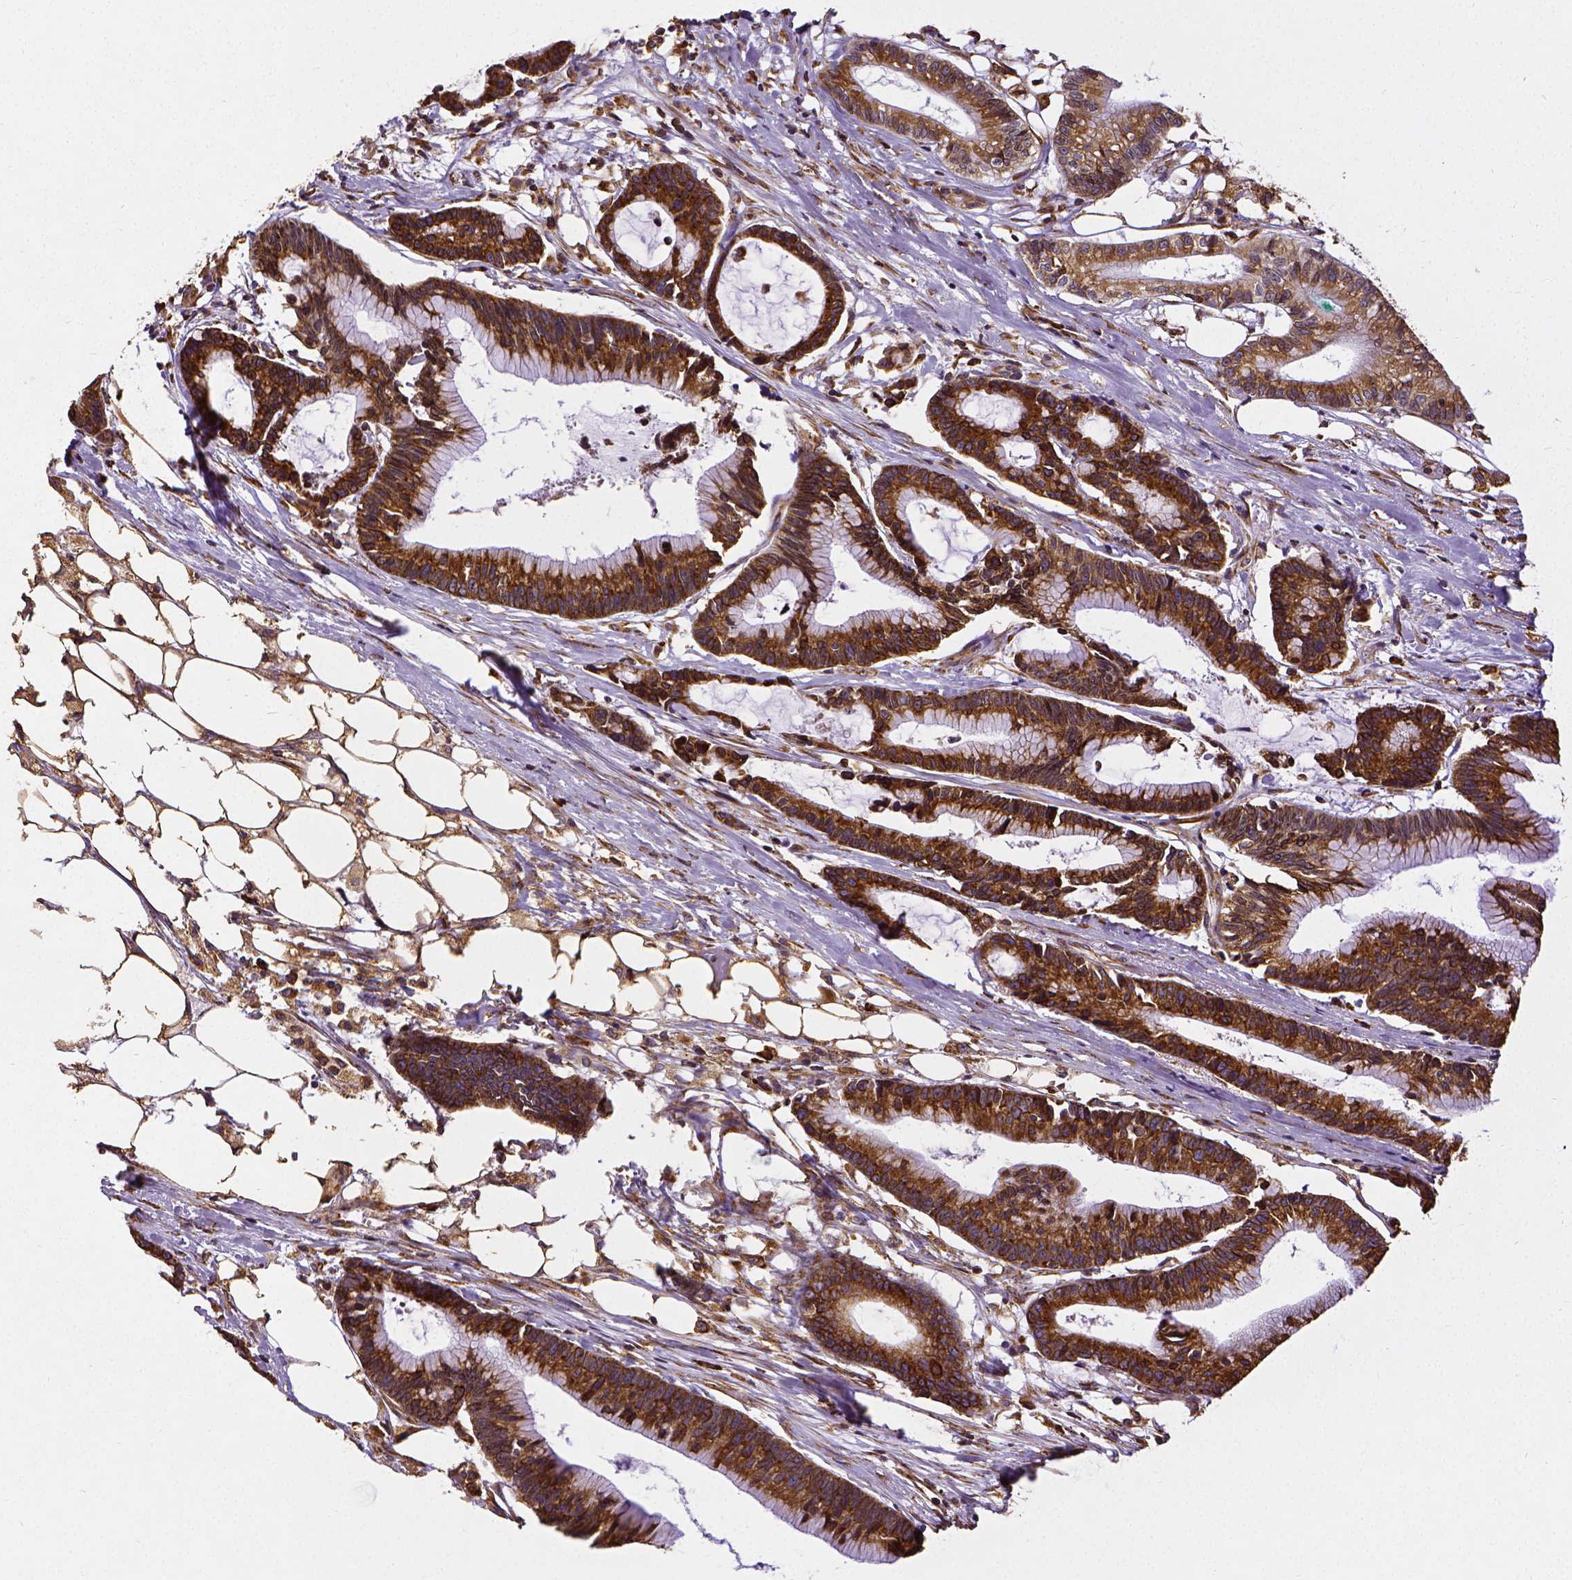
{"staining": {"intensity": "strong", "quantity": ">75%", "location": "cytoplasmic/membranous"}, "tissue": "colorectal cancer", "cell_type": "Tumor cells", "image_type": "cancer", "snomed": [{"axis": "morphology", "description": "Adenocarcinoma, NOS"}, {"axis": "topography", "description": "Colon"}], "caption": "Immunohistochemical staining of human adenocarcinoma (colorectal) shows strong cytoplasmic/membranous protein positivity in about >75% of tumor cells.", "gene": "MTDH", "patient": {"sex": "female", "age": 78}}